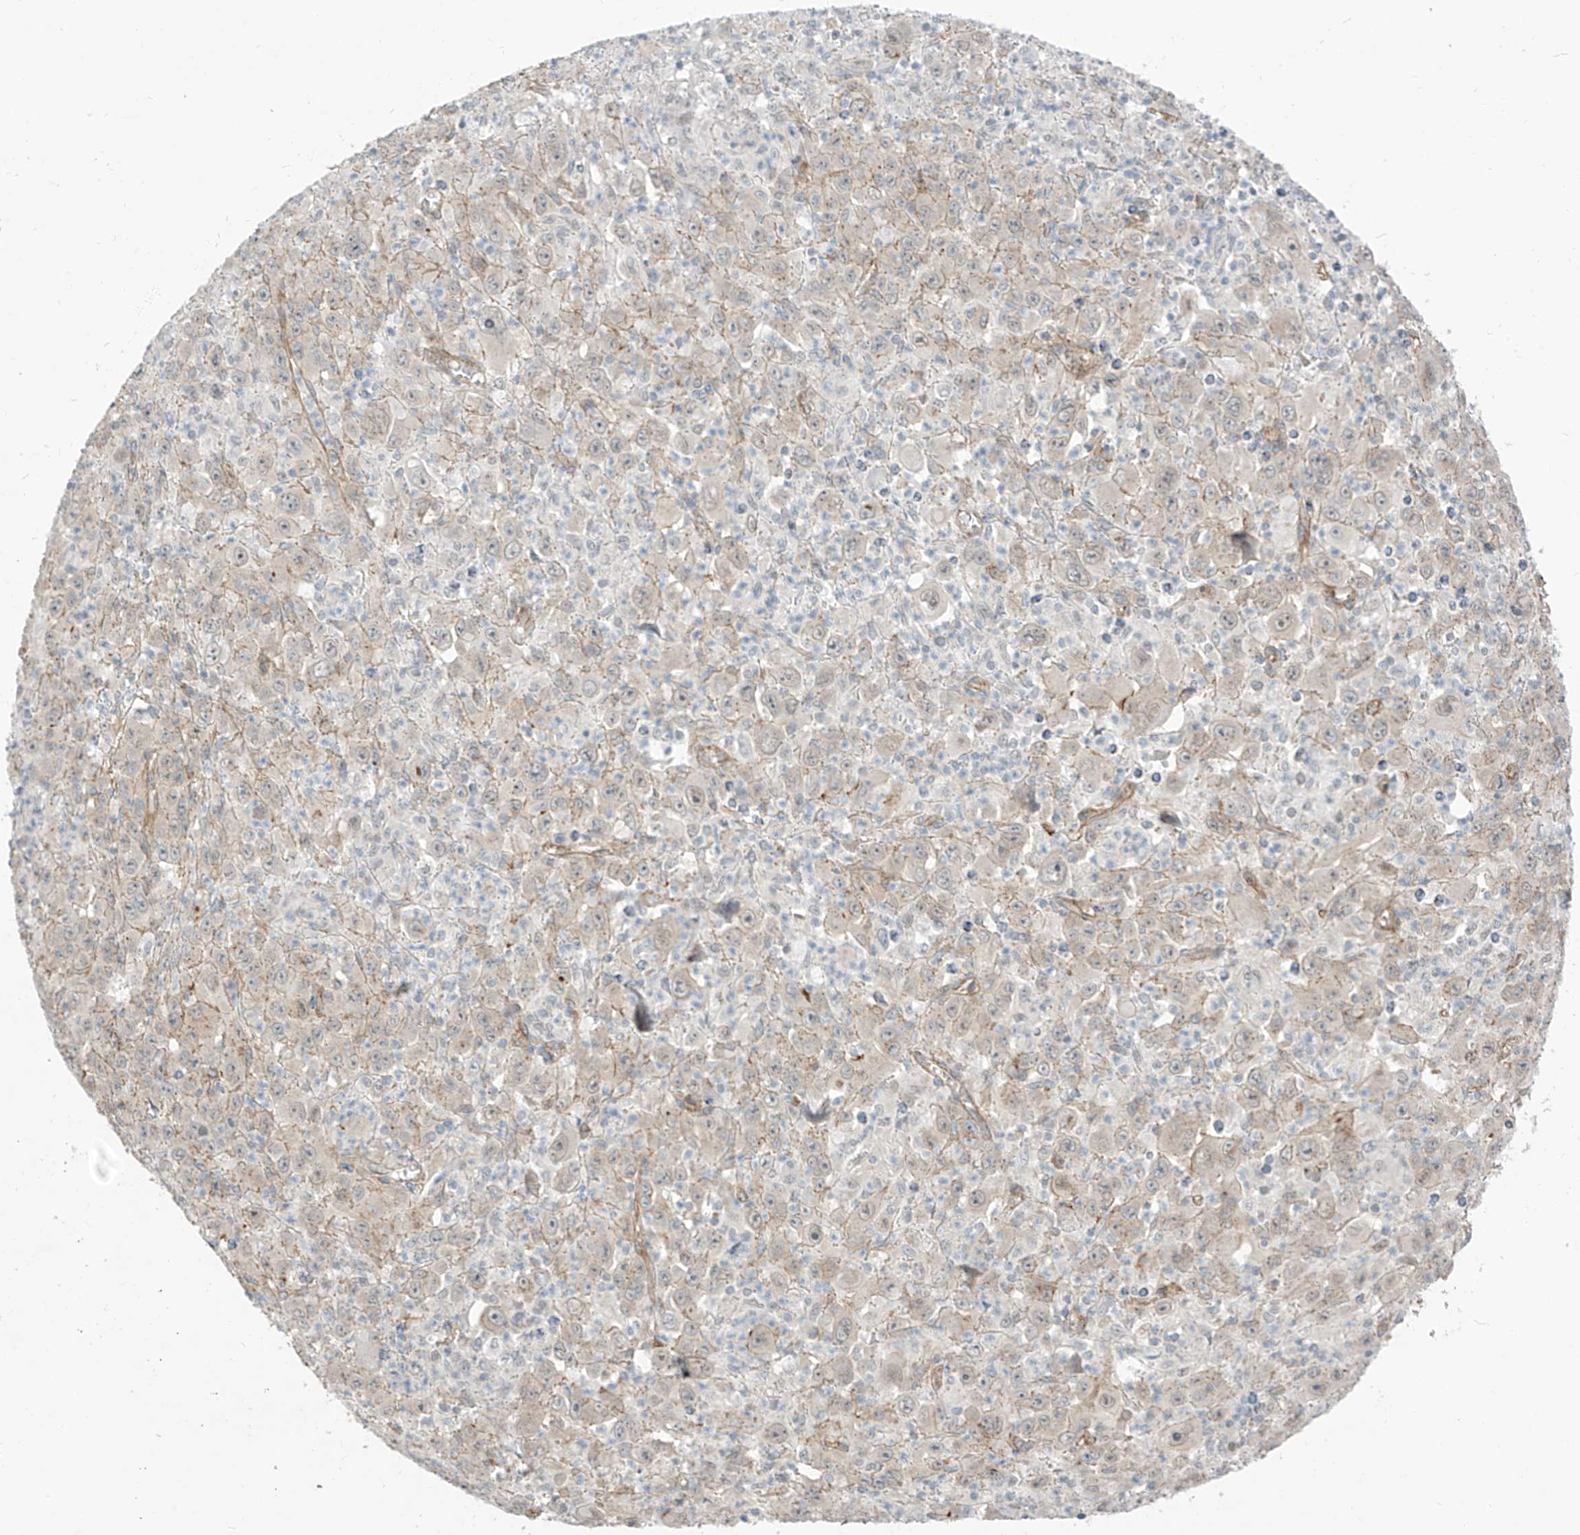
{"staining": {"intensity": "weak", "quantity": "<25%", "location": "cytoplasmic/membranous"}, "tissue": "melanoma", "cell_type": "Tumor cells", "image_type": "cancer", "snomed": [{"axis": "morphology", "description": "Malignant melanoma, Metastatic site"}, {"axis": "topography", "description": "Skin"}], "caption": "Histopathology image shows no significant protein staining in tumor cells of malignant melanoma (metastatic site). (DAB immunohistochemistry (IHC), high magnification).", "gene": "EPHX4", "patient": {"sex": "female", "age": 56}}